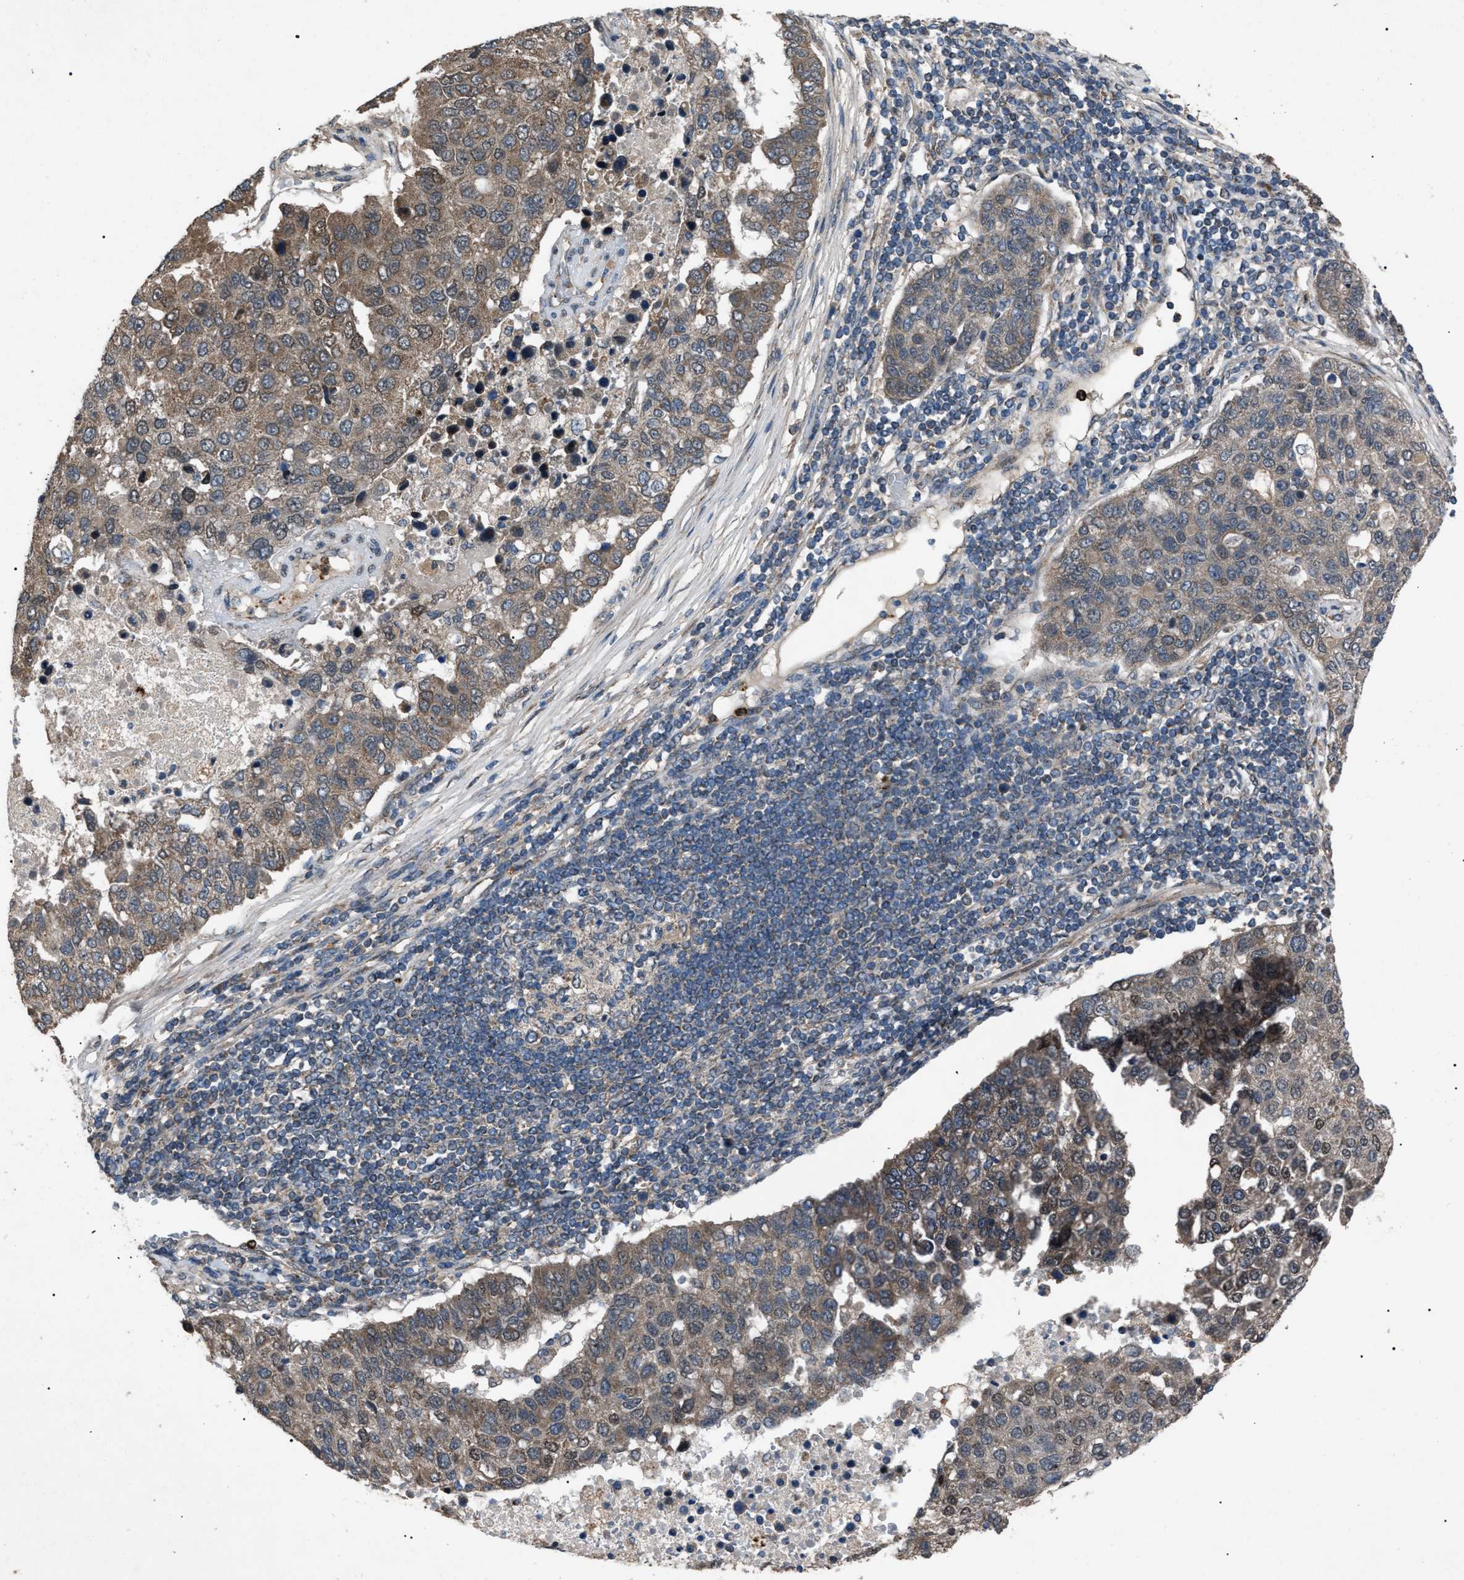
{"staining": {"intensity": "moderate", "quantity": ">75%", "location": "cytoplasmic/membranous"}, "tissue": "pancreatic cancer", "cell_type": "Tumor cells", "image_type": "cancer", "snomed": [{"axis": "morphology", "description": "Adenocarcinoma, NOS"}, {"axis": "topography", "description": "Pancreas"}], "caption": "Brown immunohistochemical staining in pancreatic cancer shows moderate cytoplasmic/membranous expression in about >75% of tumor cells. The protein of interest is stained brown, and the nuclei are stained in blue (DAB IHC with brightfield microscopy, high magnification).", "gene": "ZFAND2A", "patient": {"sex": "female", "age": 61}}